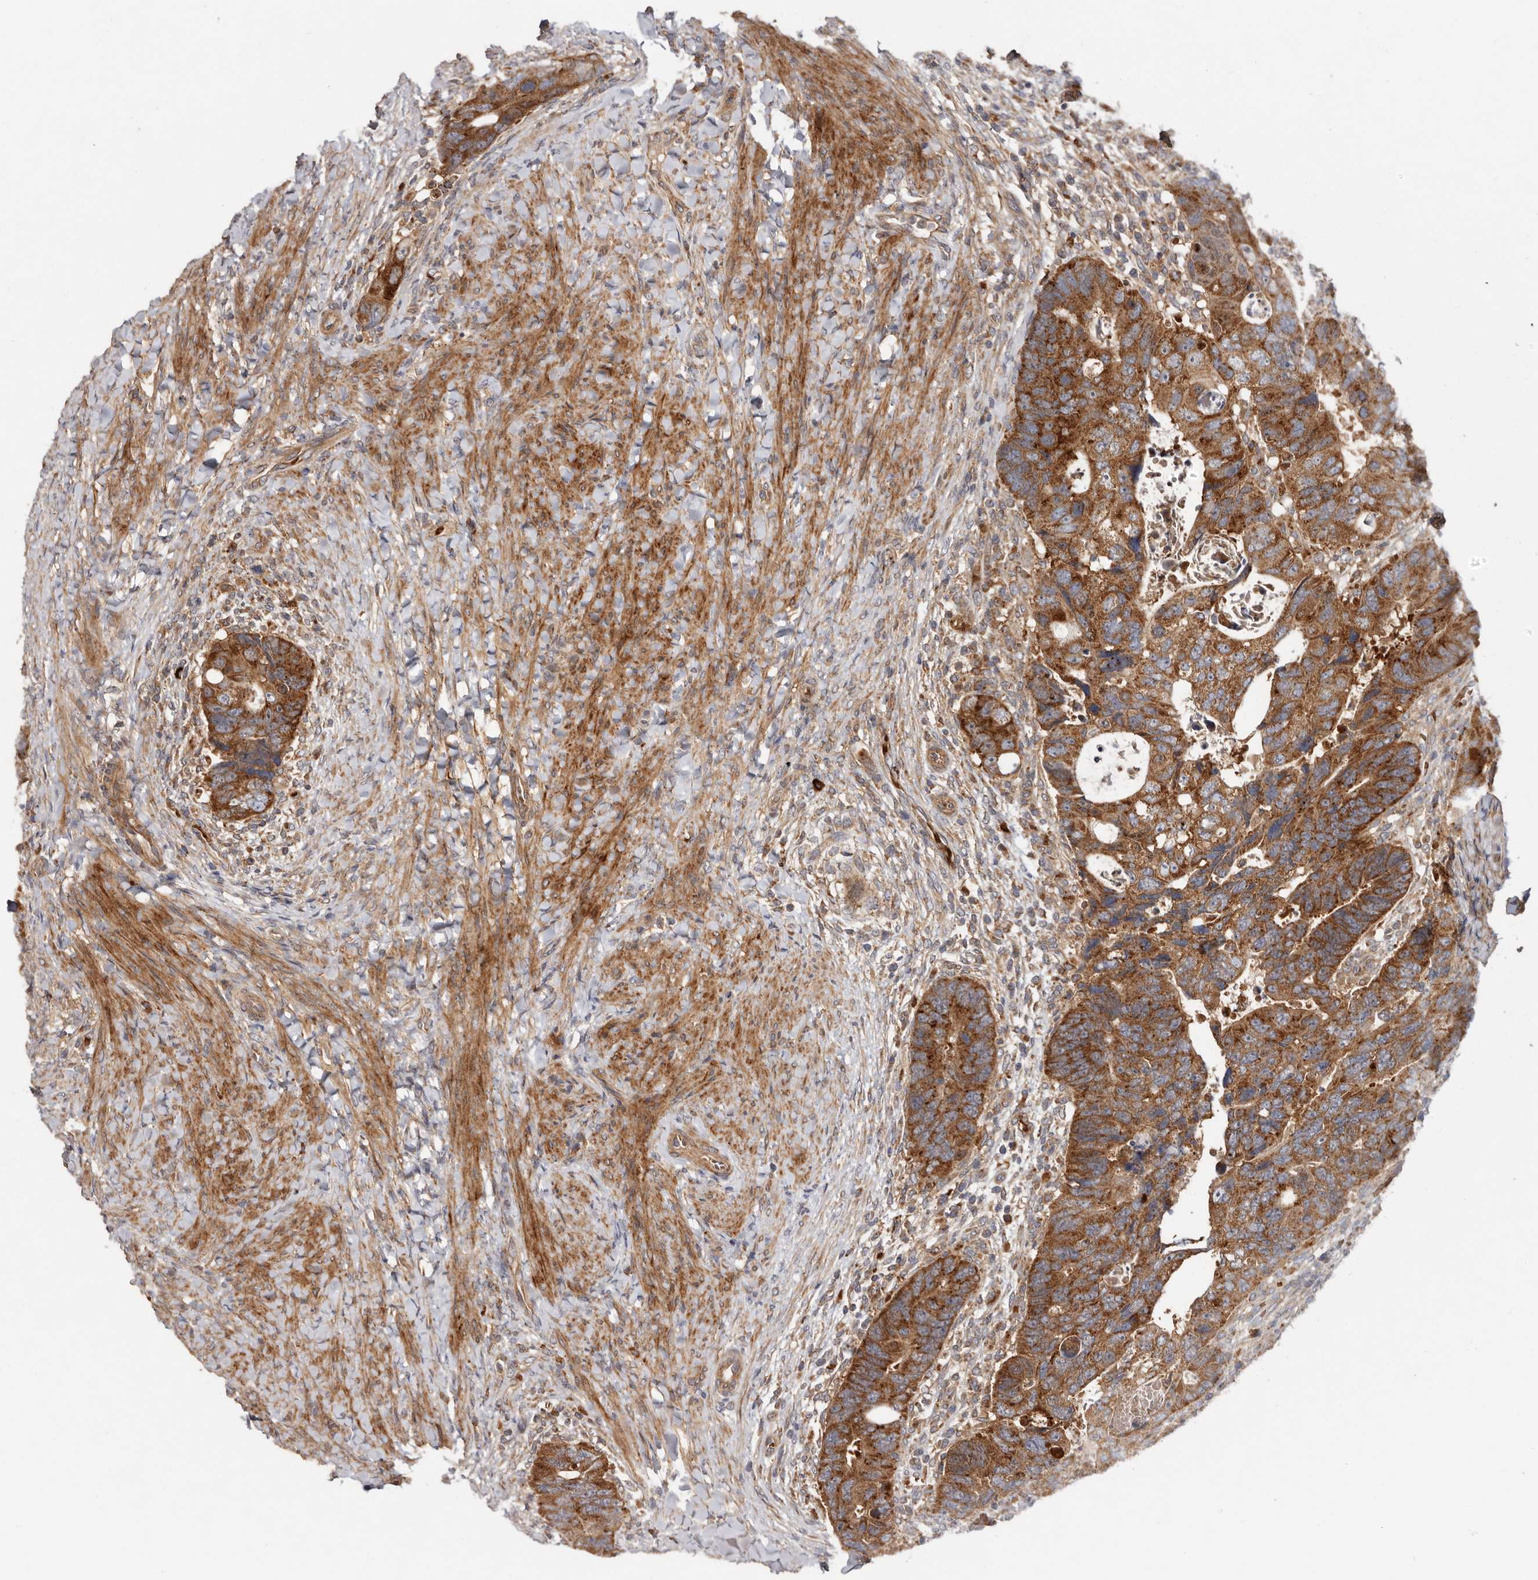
{"staining": {"intensity": "strong", "quantity": ">75%", "location": "cytoplasmic/membranous"}, "tissue": "colorectal cancer", "cell_type": "Tumor cells", "image_type": "cancer", "snomed": [{"axis": "morphology", "description": "Adenocarcinoma, NOS"}, {"axis": "topography", "description": "Rectum"}], "caption": "This is a photomicrograph of immunohistochemistry staining of colorectal cancer (adenocarcinoma), which shows strong expression in the cytoplasmic/membranous of tumor cells.", "gene": "GOT1L1", "patient": {"sex": "male", "age": 59}}